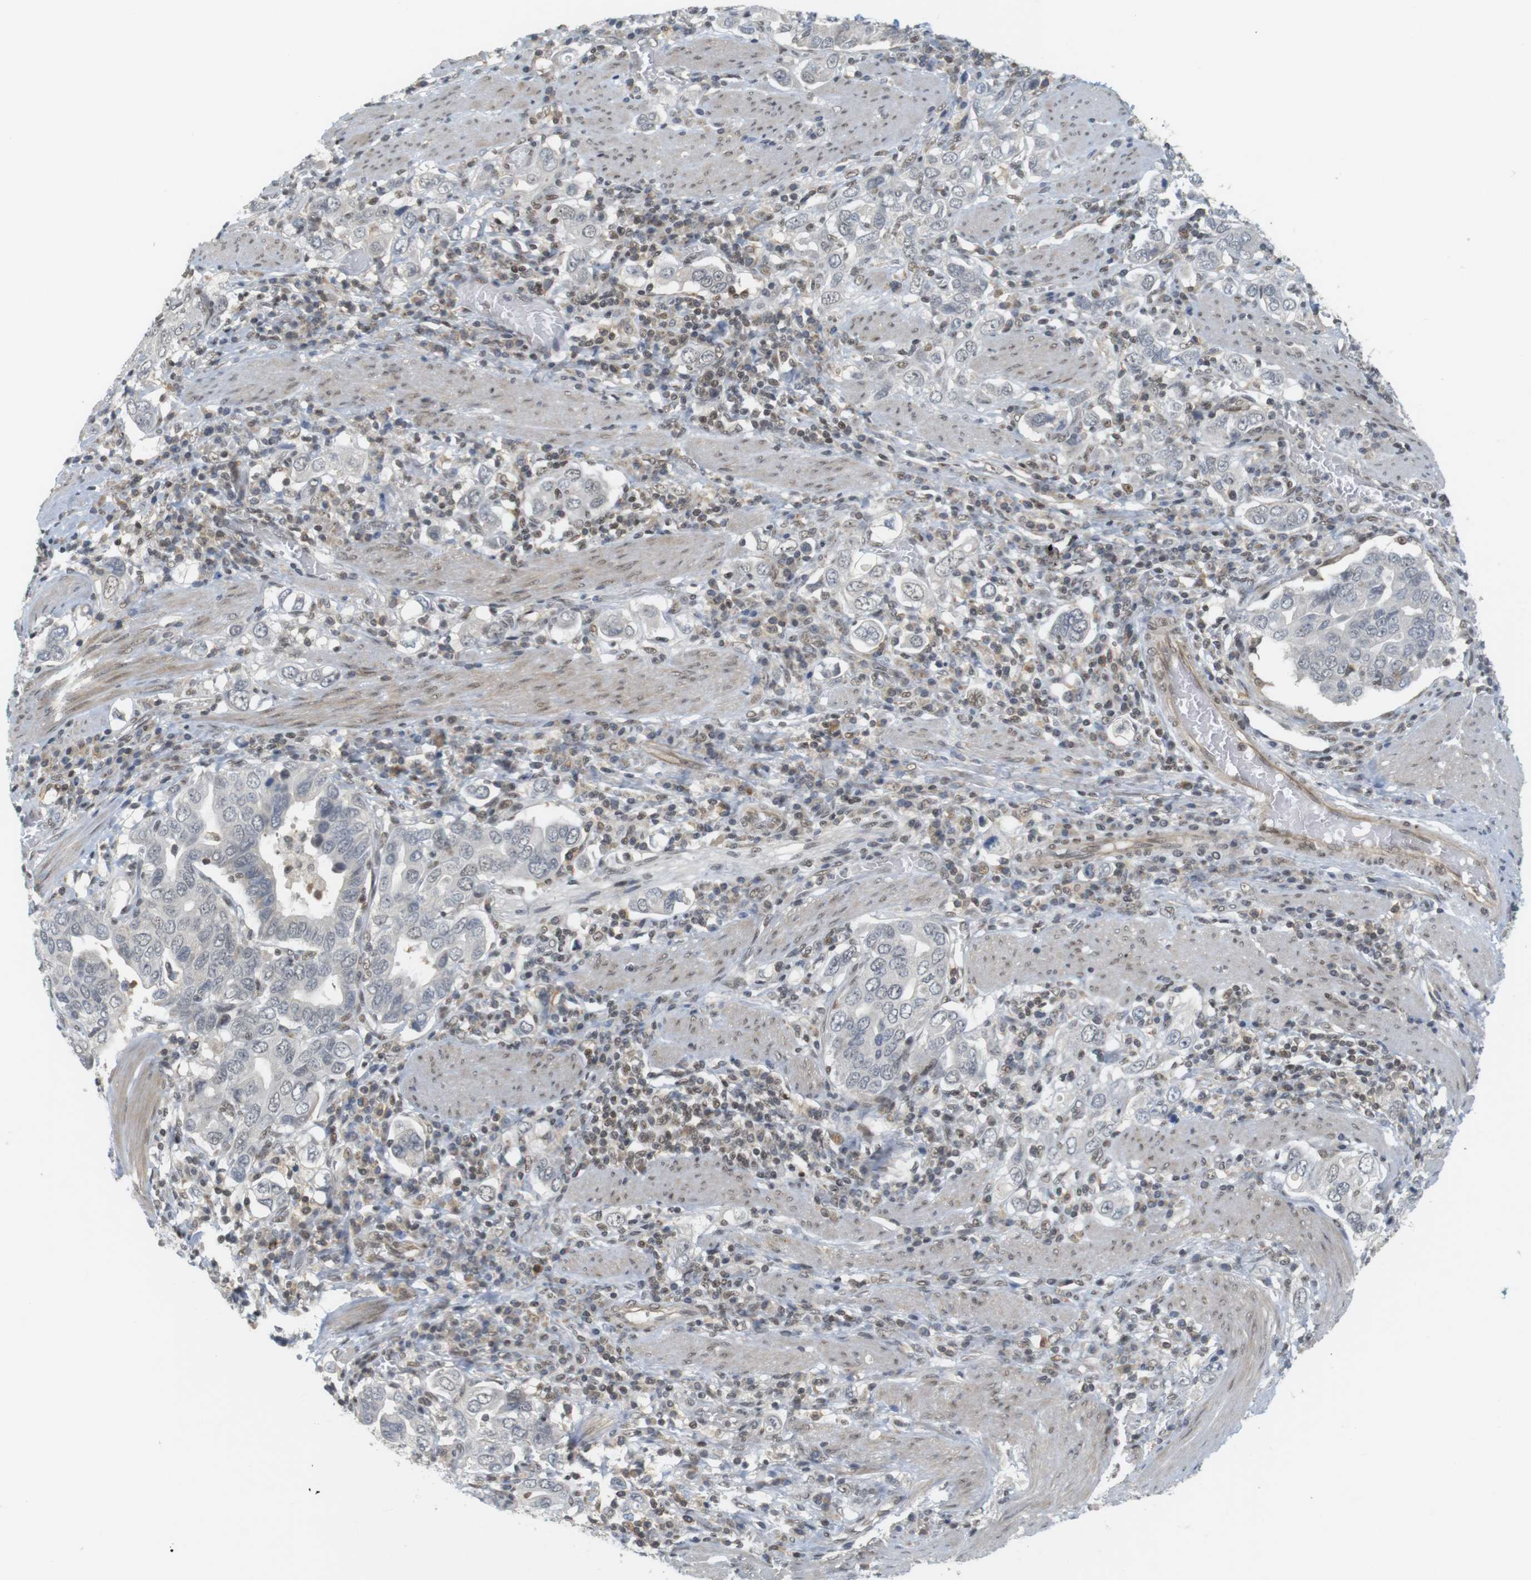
{"staining": {"intensity": "negative", "quantity": "none", "location": "none"}, "tissue": "stomach cancer", "cell_type": "Tumor cells", "image_type": "cancer", "snomed": [{"axis": "morphology", "description": "Adenocarcinoma, NOS"}, {"axis": "topography", "description": "Stomach, upper"}], "caption": "DAB immunohistochemical staining of adenocarcinoma (stomach) displays no significant expression in tumor cells.", "gene": "BRD4", "patient": {"sex": "male", "age": 62}}